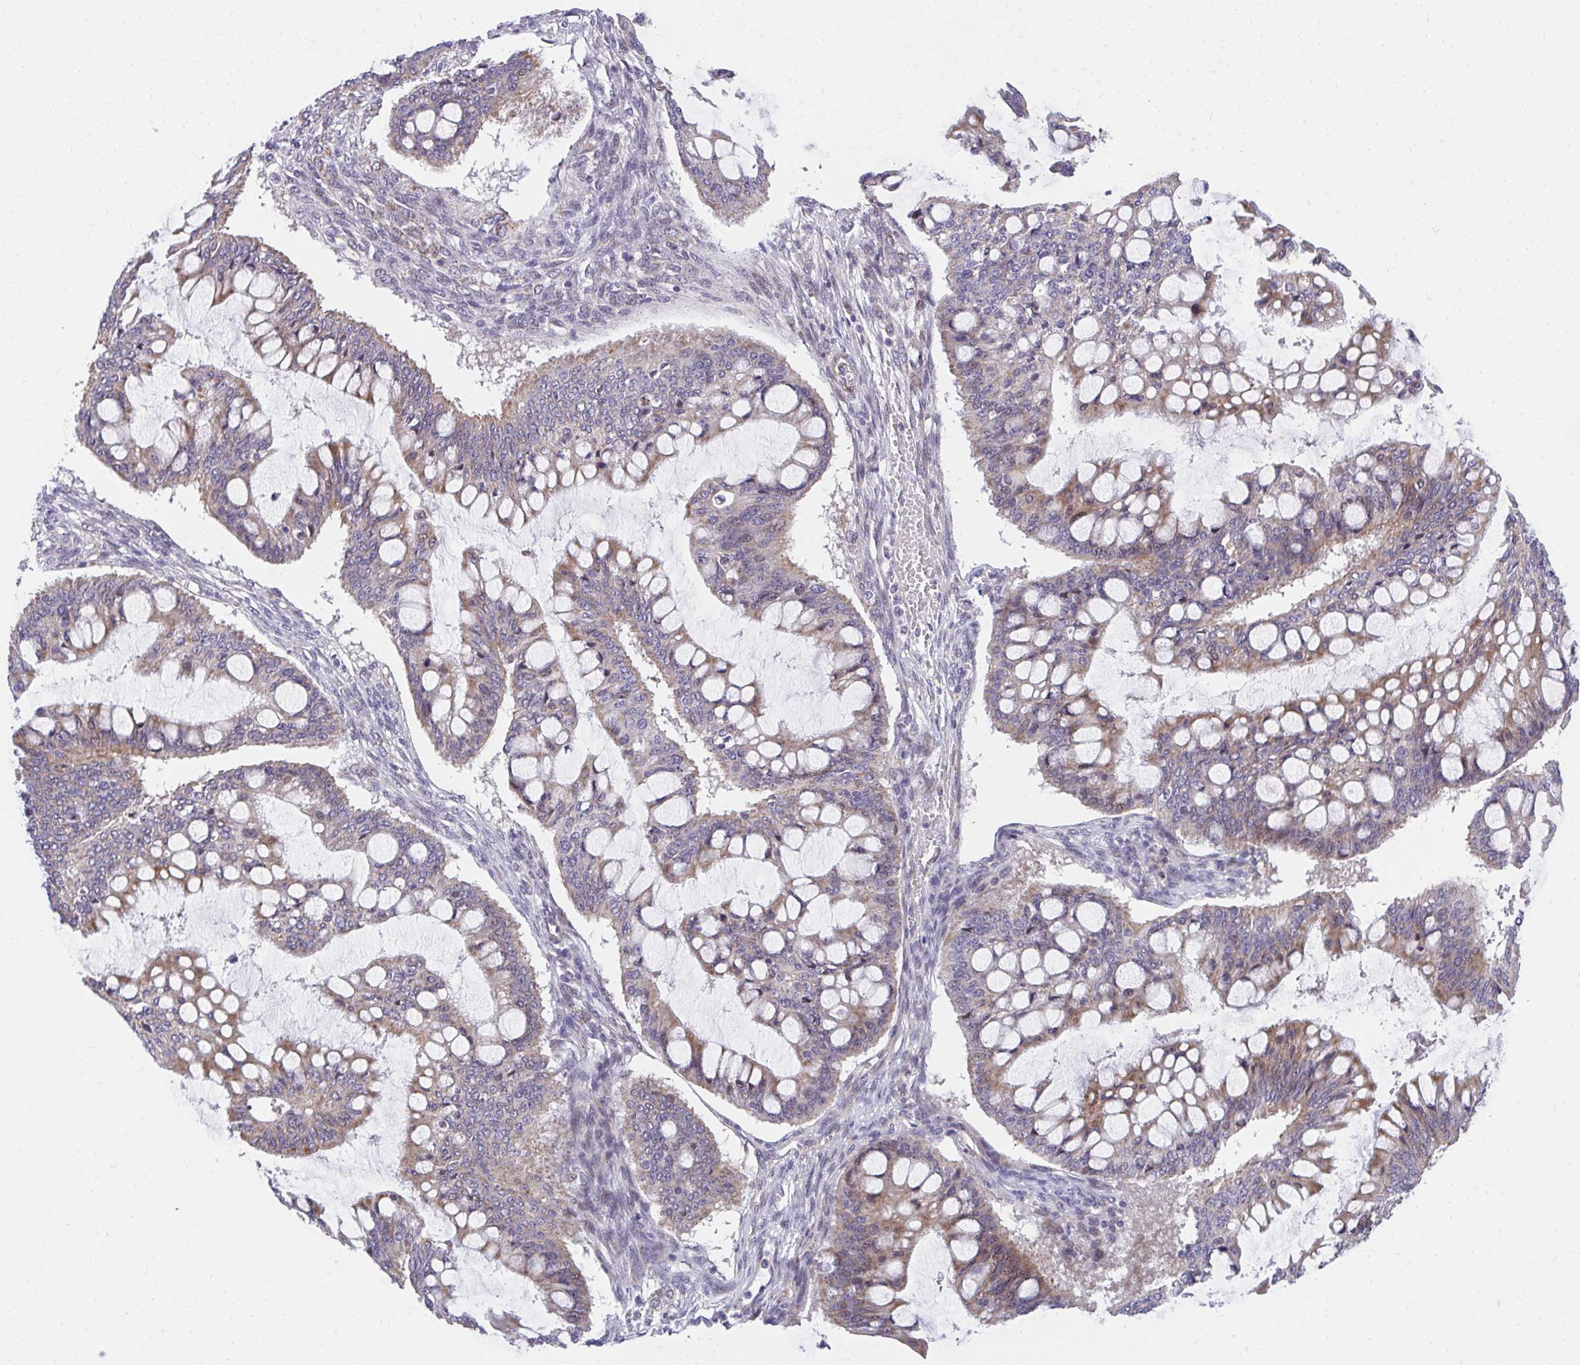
{"staining": {"intensity": "weak", "quantity": "25%-75%", "location": "cytoplasmic/membranous"}, "tissue": "ovarian cancer", "cell_type": "Tumor cells", "image_type": "cancer", "snomed": [{"axis": "morphology", "description": "Cystadenocarcinoma, mucinous, NOS"}, {"axis": "topography", "description": "Ovary"}], "caption": "This micrograph reveals IHC staining of ovarian cancer, with low weak cytoplasmic/membranous expression in approximately 25%-75% of tumor cells.", "gene": "SLAMF7", "patient": {"sex": "female", "age": 73}}